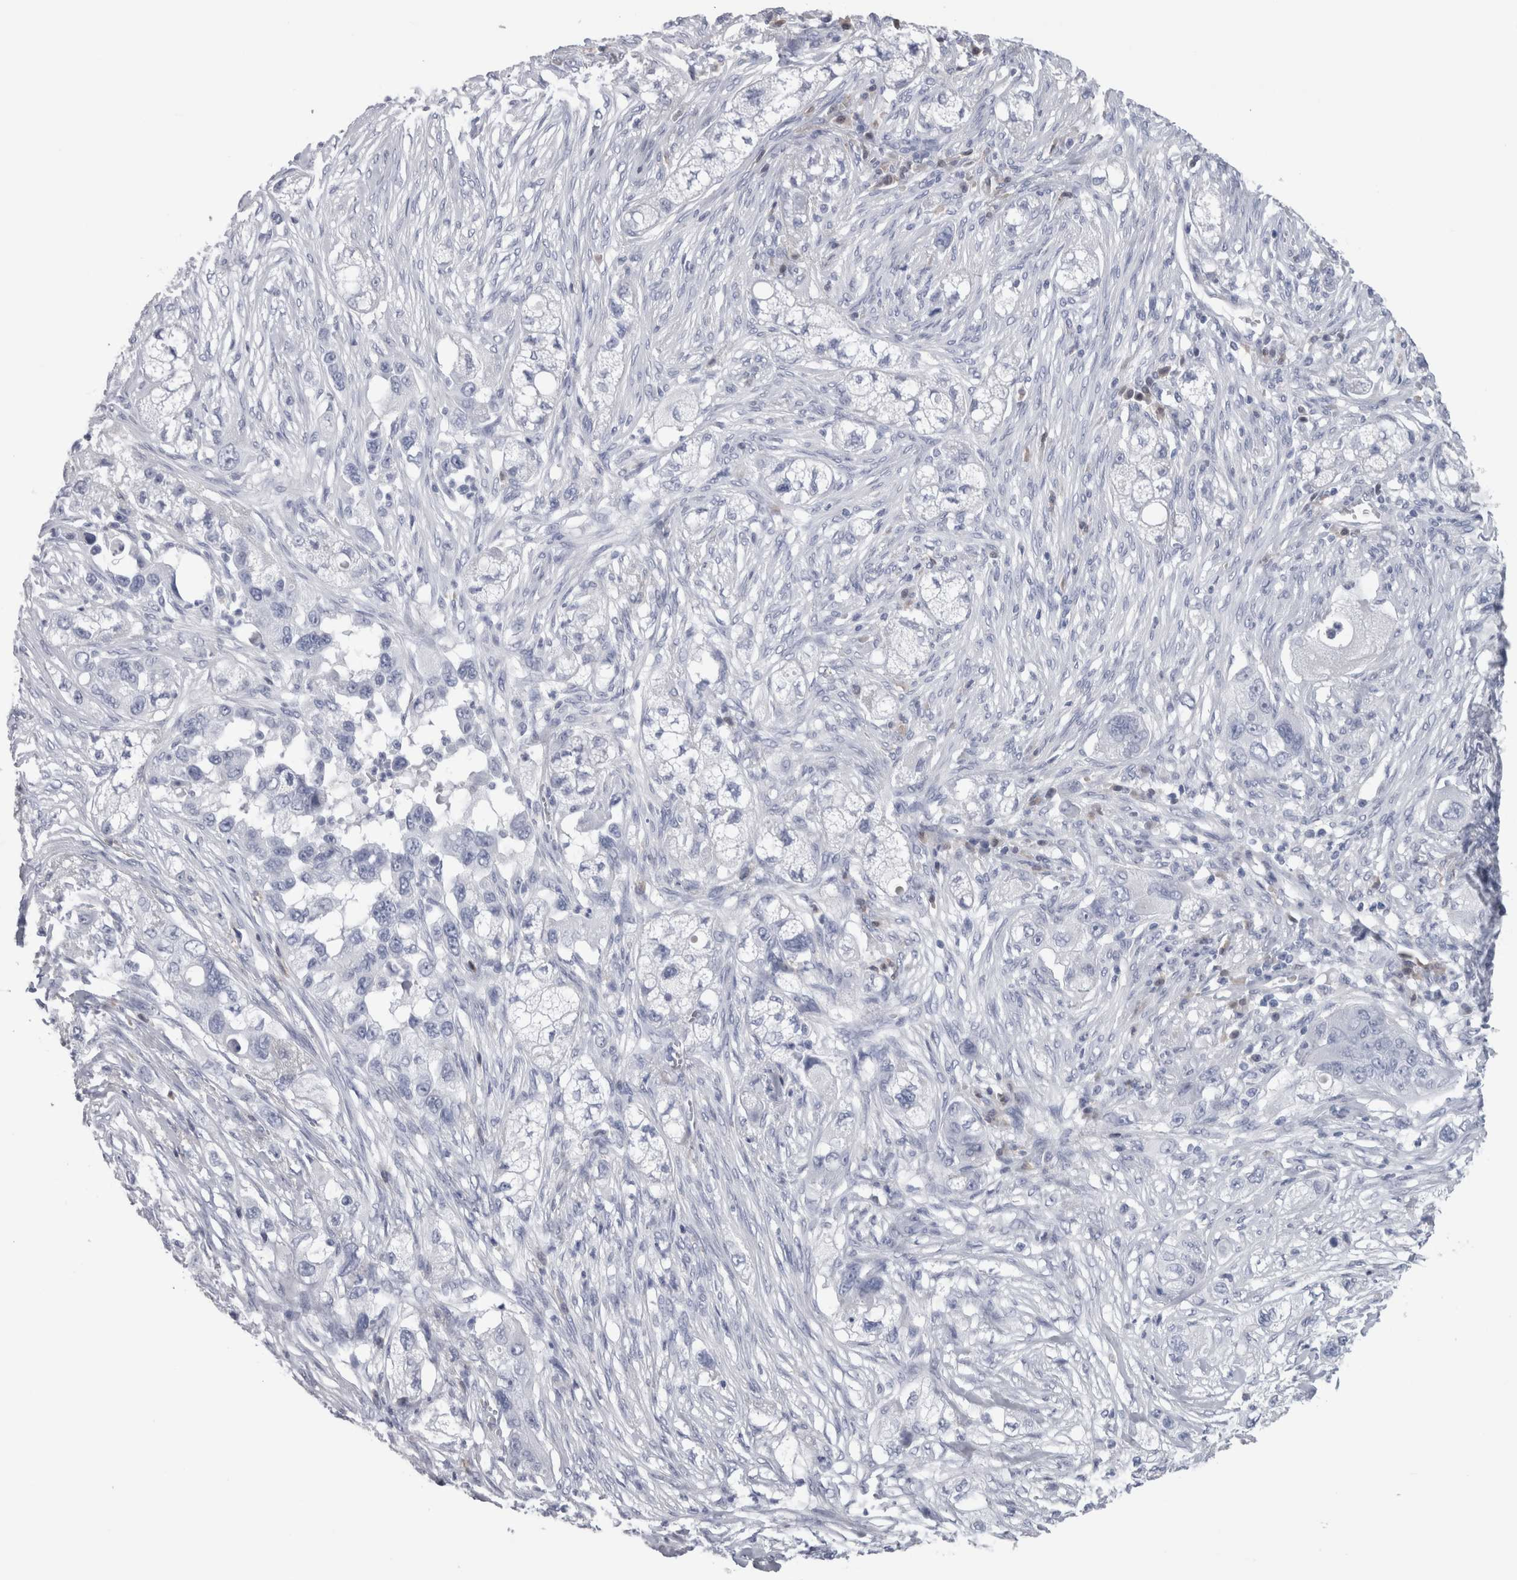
{"staining": {"intensity": "negative", "quantity": "none", "location": "none"}, "tissue": "pancreatic cancer", "cell_type": "Tumor cells", "image_type": "cancer", "snomed": [{"axis": "morphology", "description": "Adenocarcinoma, NOS"}, {"axis": "topography", "description": "Pancreas"}], "caption": "Protein analysis of pancreatic cancer displays no significant expression in tumor cells.", "gene": "CA8", "patient": {"sex": "female", "age": 78}}